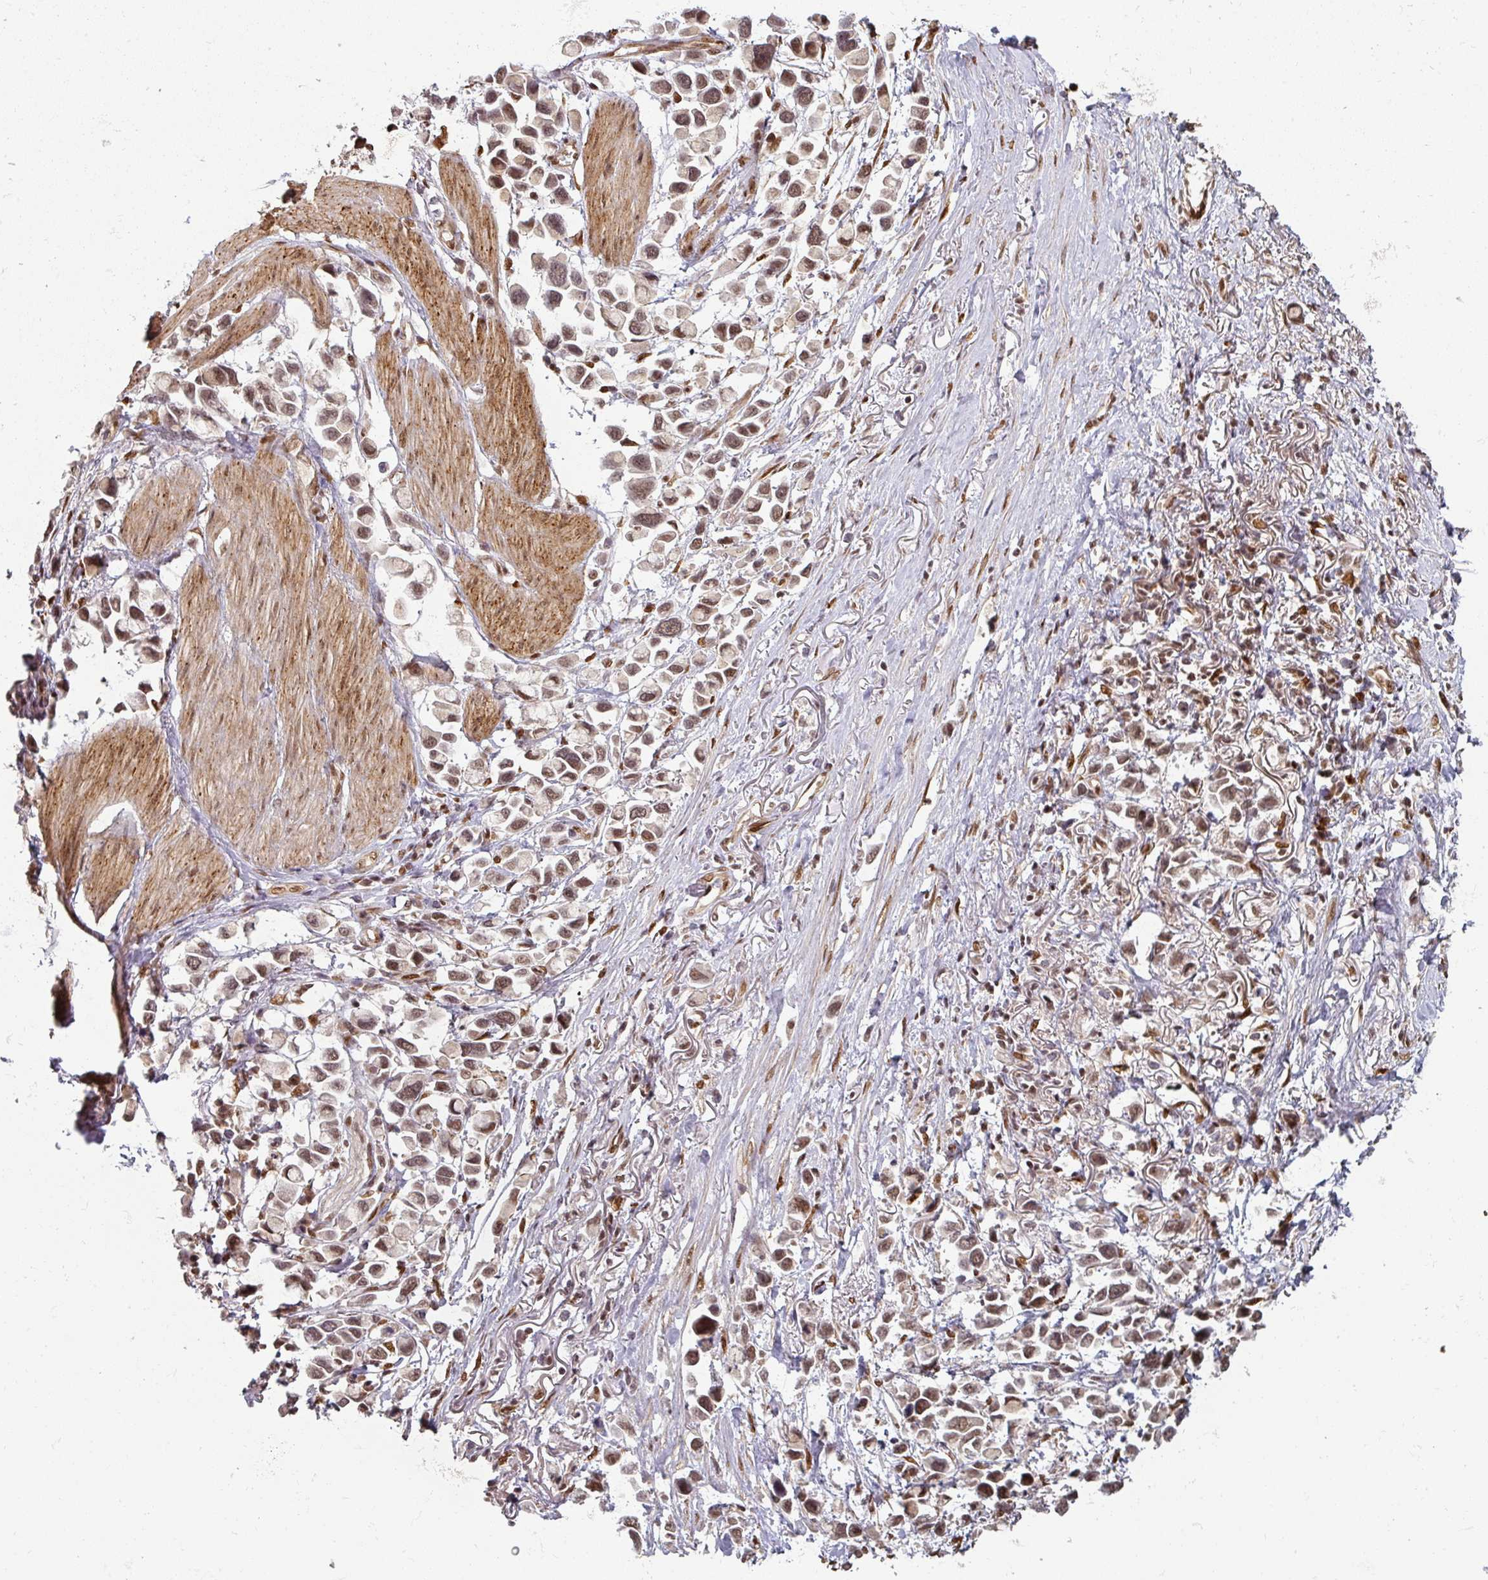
{"staining": {"intensity": "weak", "quantity": ">75%", "location": "nuclear"}, "tissue": "stomach cancer", "cell_type": "Tumor cells", "image_type": "cancer", "snomed": [{"axis": "morphology", "description": "Adenocarcinoma, NOS"}, {"axis": "topography", "description": "Stomach"}], "caption": "A micrograph of adenocarcinoma (stomach) stained for a protein exhibits weak nuclear brown staining in tumor cells.", "gene": "SIK3", "patient": {"sex": "female", "age": 81}}